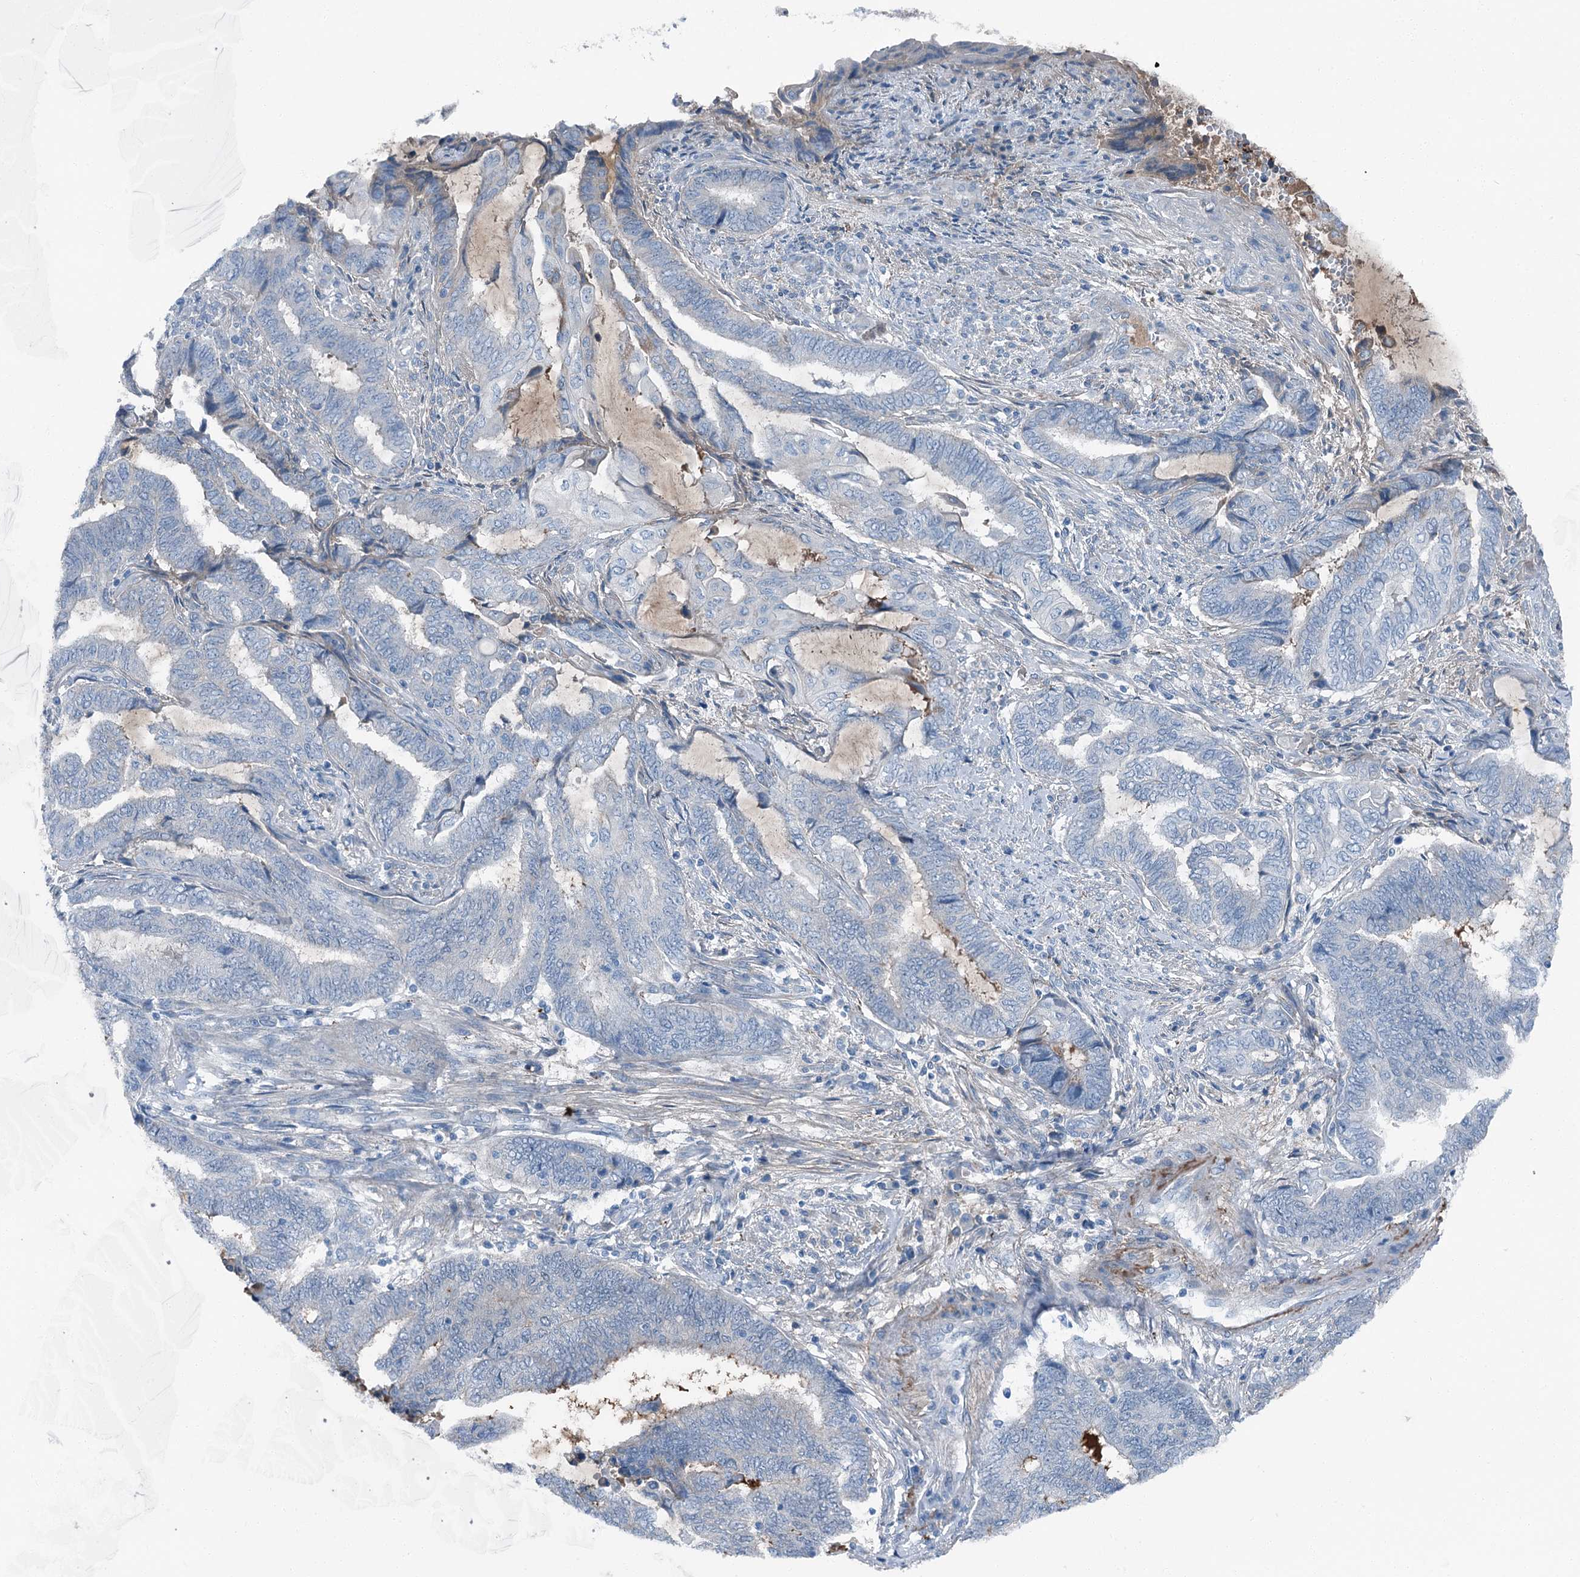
{"staining": {"intensity": "negative", "quantity": "none", "location": "none"}, "tissue": "endometrial cancer", "cell_type": "Tumor cells", "image_type": "cancer", "snomed": [{"axis": "morphology", "description": "Adenocarcinoma, NOS"}, {"axis": "topography", "description": "Uterus"}, {"axis": "topography", "description": "Endometrium"}], "caption": "The immunohistochemistry (IHC) micrograph has no significant staining in tumor cells of endometrial cancer (adenocarcinoma) tissue. (DAB (3,3'-diaminobenzidine) immunohistochemistry with hematoxylin counter stain).", "gene": "AXL", "patient": {"sex": "female", "age": 70}}